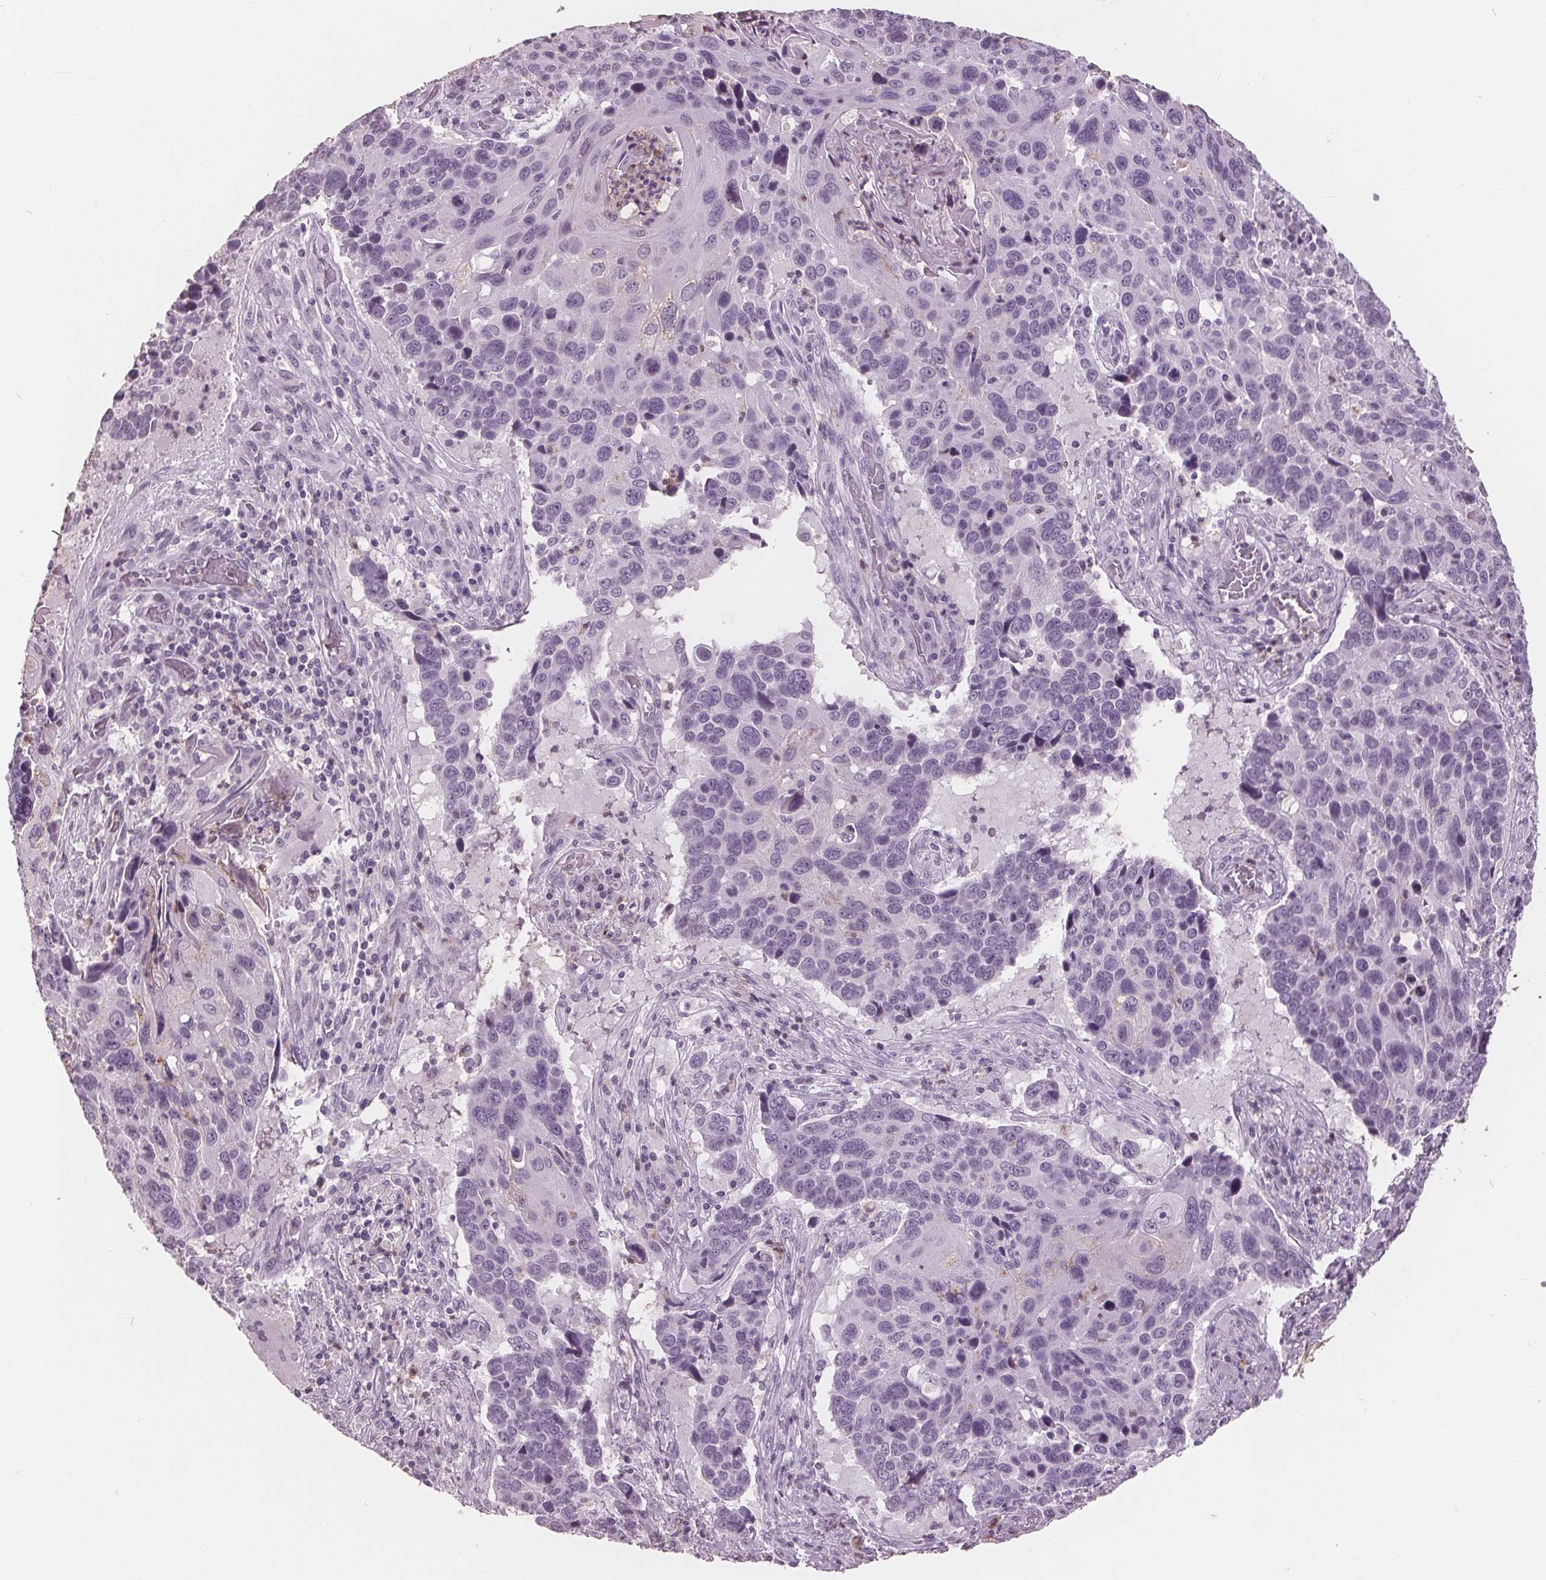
{"staining": {"intensity": "negative", "quantity": "none", "location": "none"}, "tissue": "lung cancer", "cell_type": "Tumor cells", "image_type": "cancer", "snomed": [{"axis": "morphology", "description": "Squamous cell carcinoma, NOS"}, {"axis": "topography", "description": "Lung"}], "caption": "Micrograph shows no significant protein expression in tumor cells of lung cancer.", "gene": "PTPN14", "patient": {"sex": "male", "age": 68}}